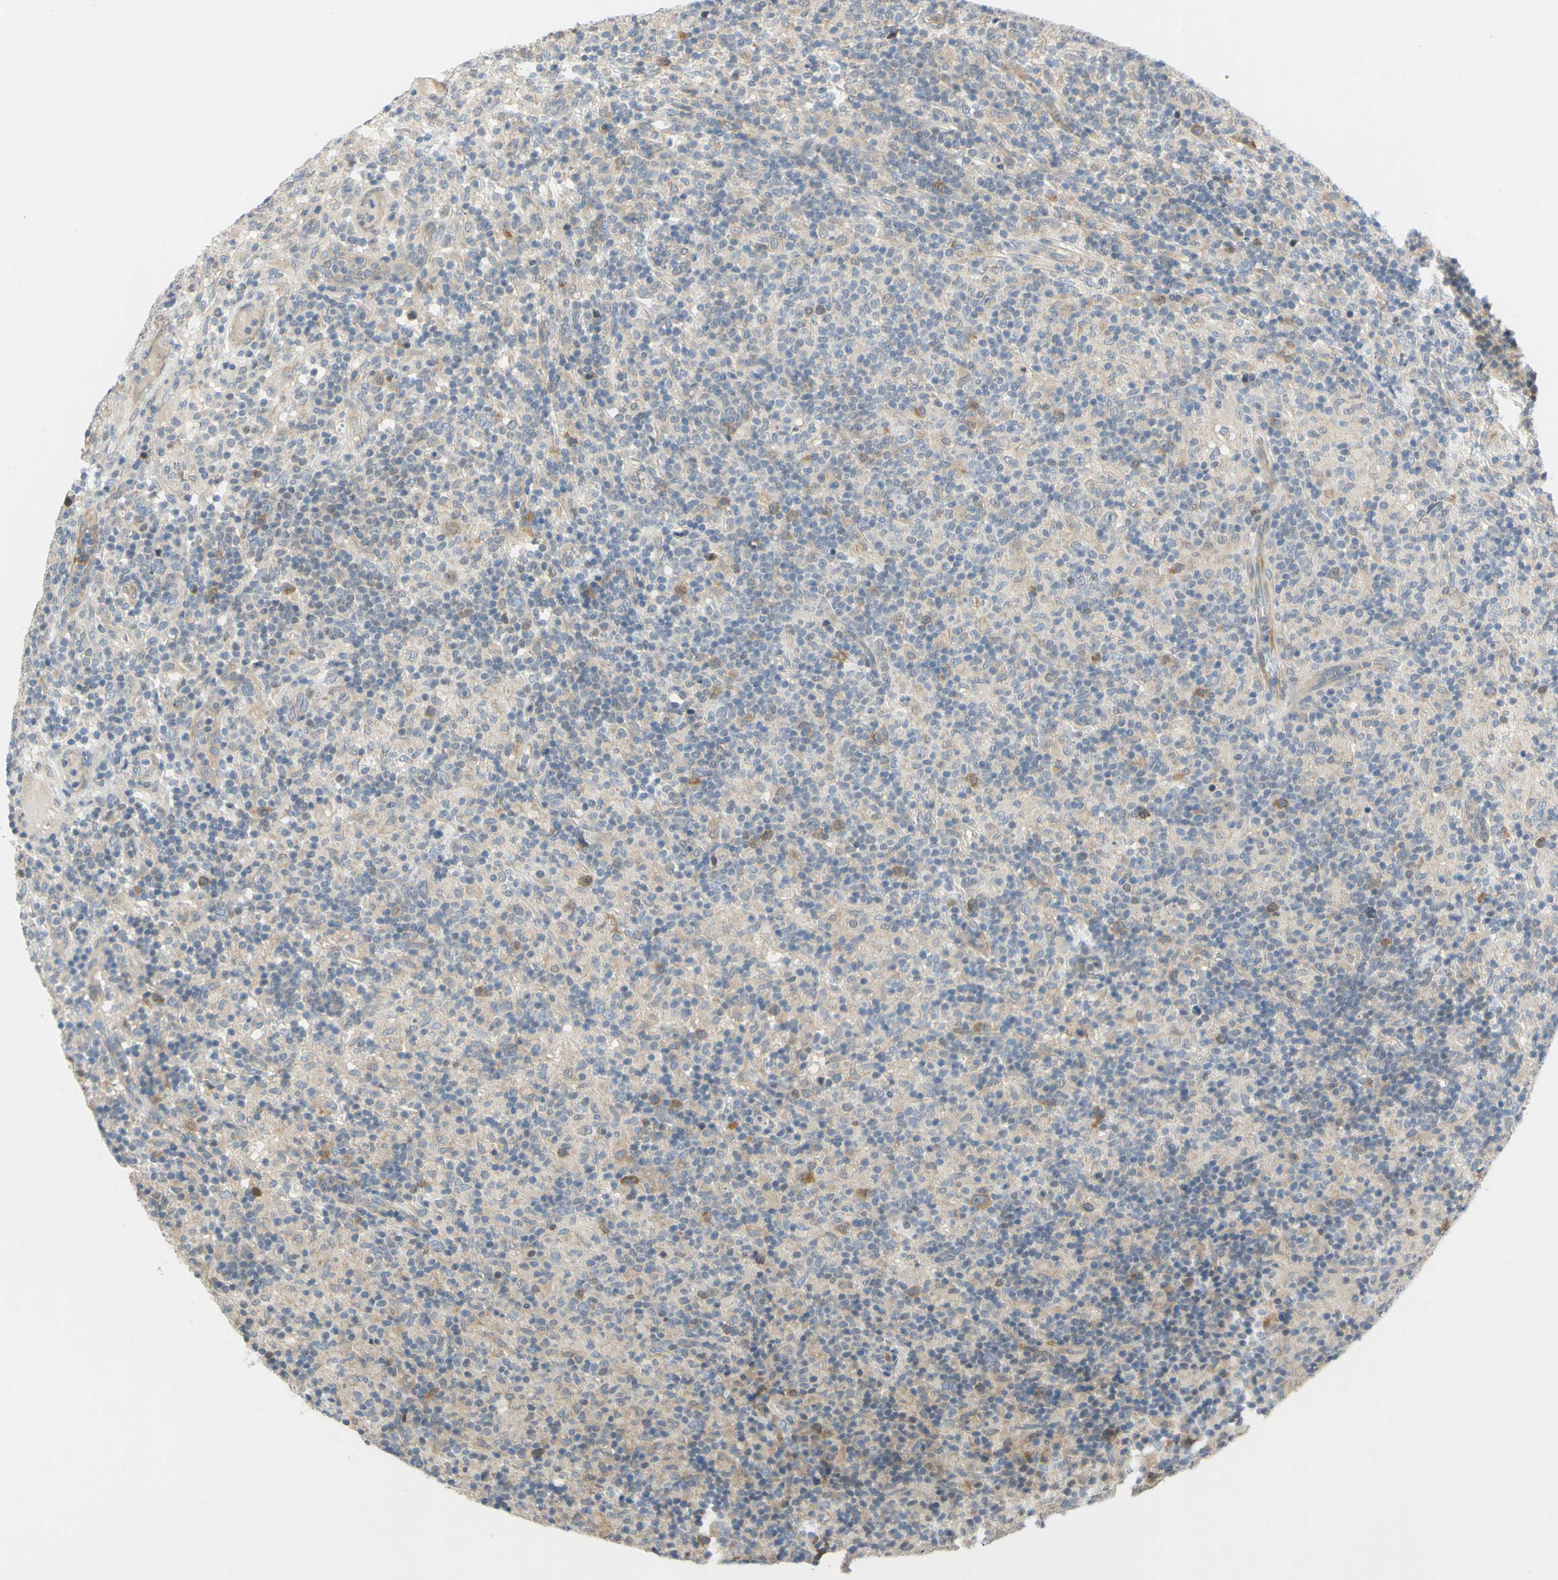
{"staining": {"intensity": "moderate", "quantity": "<25%", "location": "cytoplasmic/membranous"}, "tissue": "lymphoma", "cell_type": "Tumor cells", "image_type": "cancer", "snomed": [{"axis": "morphology", "description": "Hodgkin's disease, NOS"}, {"axis": "topography", "description": "Lymph node"}], "caption": "DAB immunohistochemical staining of Hodgkin's disease reveals moderate cytoplasmic/membranous protein positivity in approximately <25% of tumor cells.", "gene": "CCNB2", "patient": {"sex": "male", "age": 70}}